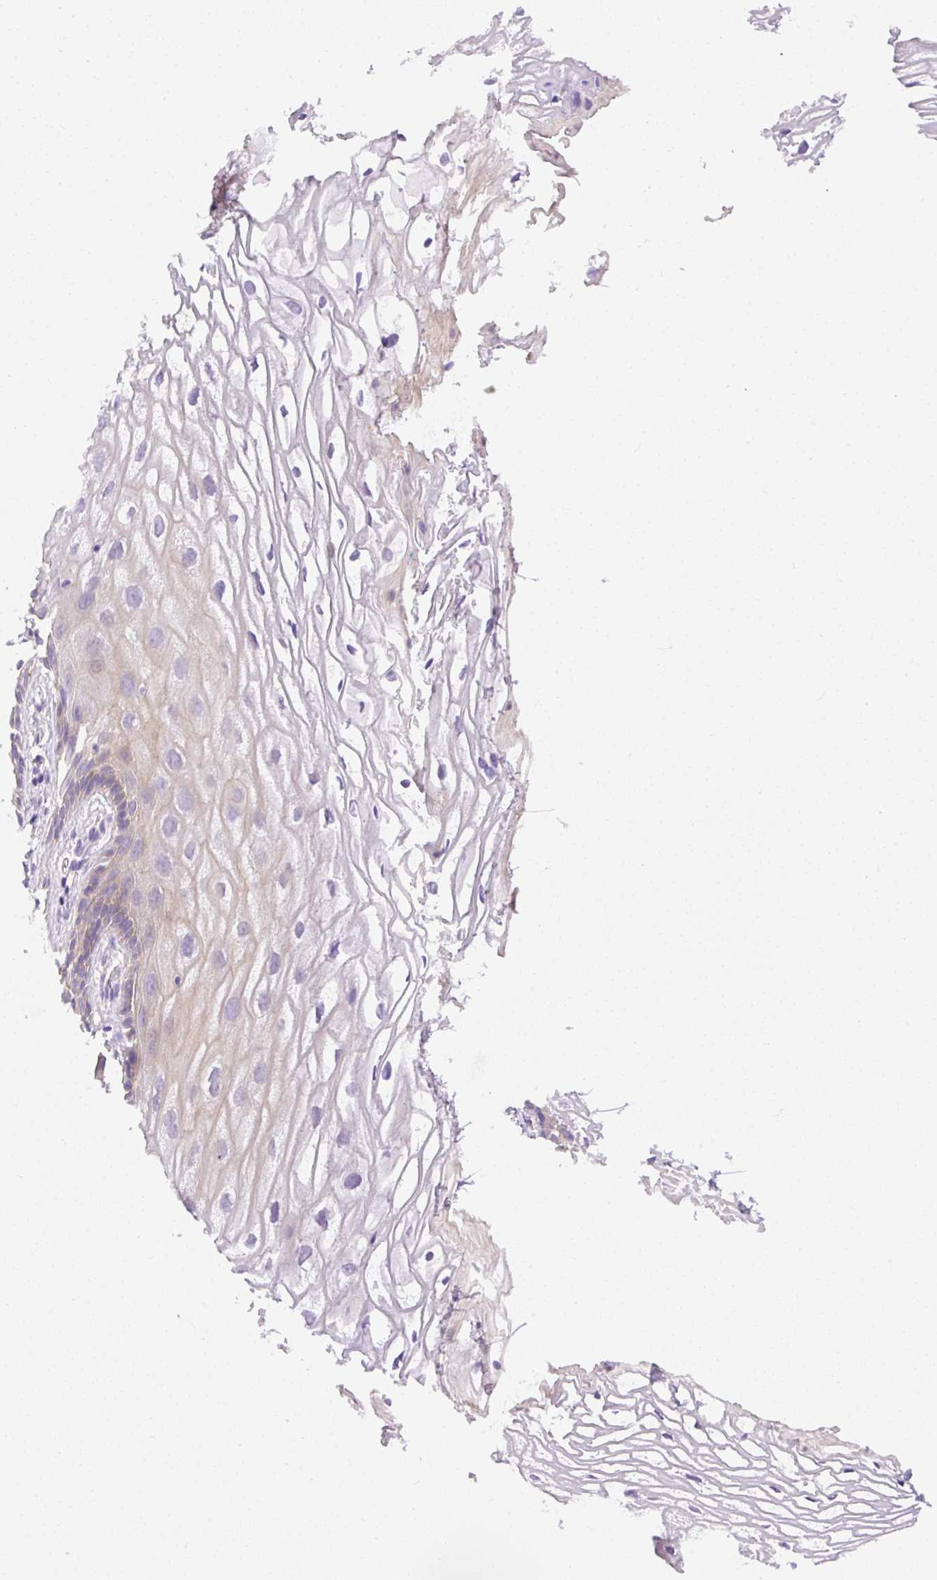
{"staining": {"intensity": "negative", "quantity": "none", "location": "none"}, "tissue": "vagina", "cell_type": "Squamous epithelial cells", "image_type": "normal", "snomed": [{"axis": "morphology", "description": "Normal tissue, NOS"}, {"axis": "morphology", "description": "Adenocarcinoma, NOS"}, {"axis": "topography", "description": "Rectum"}, {"axis": "topography", "description": "Vagina"}, {"axis": "topography", "description": "Peripheral nerve tissue"}], "caption": "This is an IHC photomicrograph of unremarkable vagina. There is no positivity in squamous epithelial cells.", "gene": "LHFPL5", "patient": {"sex": "female", "age": 71}}